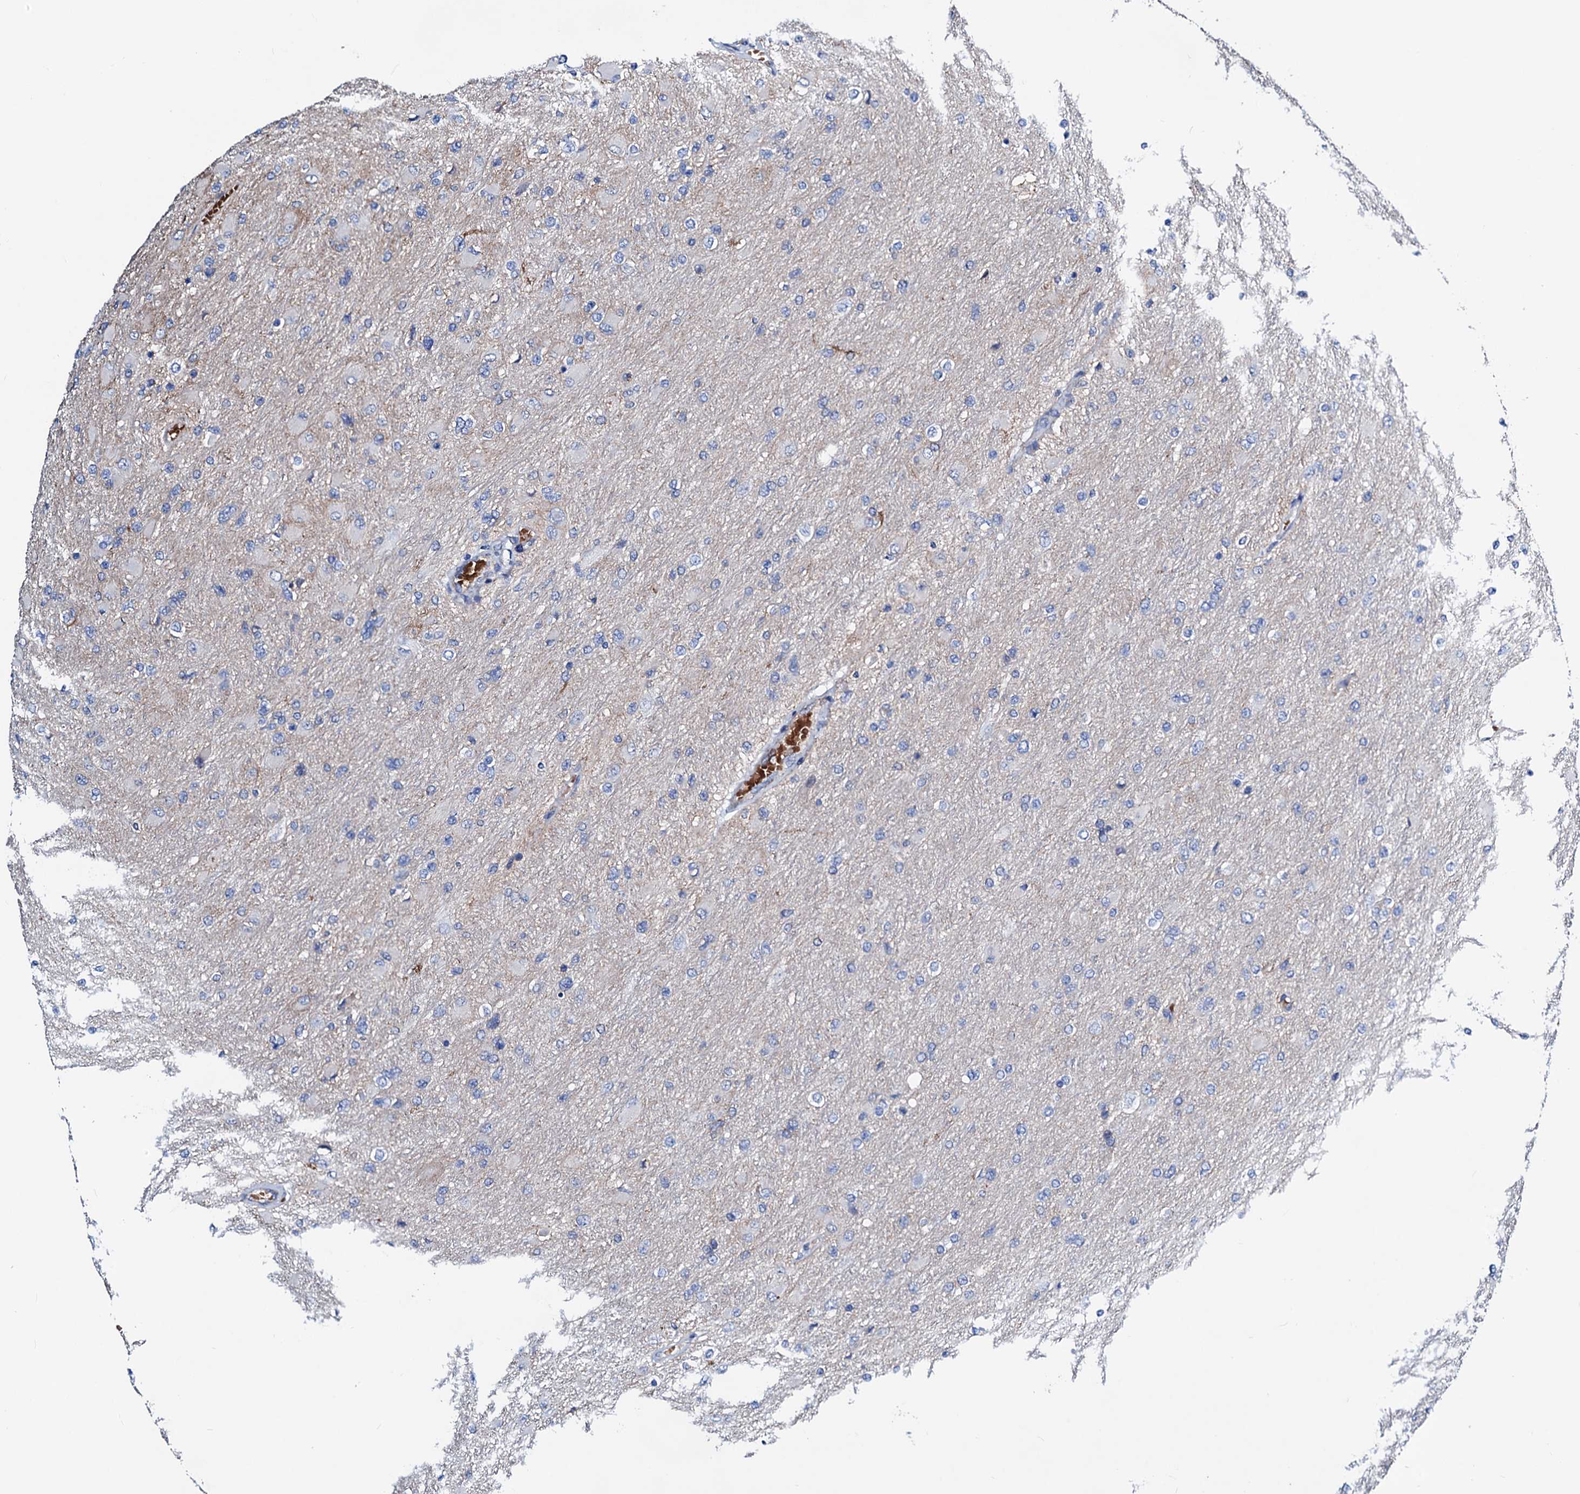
{"staining": {"intensity": "negative", "quantity": "none", "location": "none"}, "tissue": "glioma", "cell_type": "Tumor cells", "image_type": "cancer", "snomed": [{"axis": "morphology", "description": "Glioma, malignant, High grade"}, {"axis": "topography", "description": "Cerebral cortex"}], "caption": "Immunohistochemistry micrograph of human glioma stained for a protein (brown), which shows no positivity in tumor cells.", "gene": "GCOM1", "patient": {"sex": "female", "age": 36}}